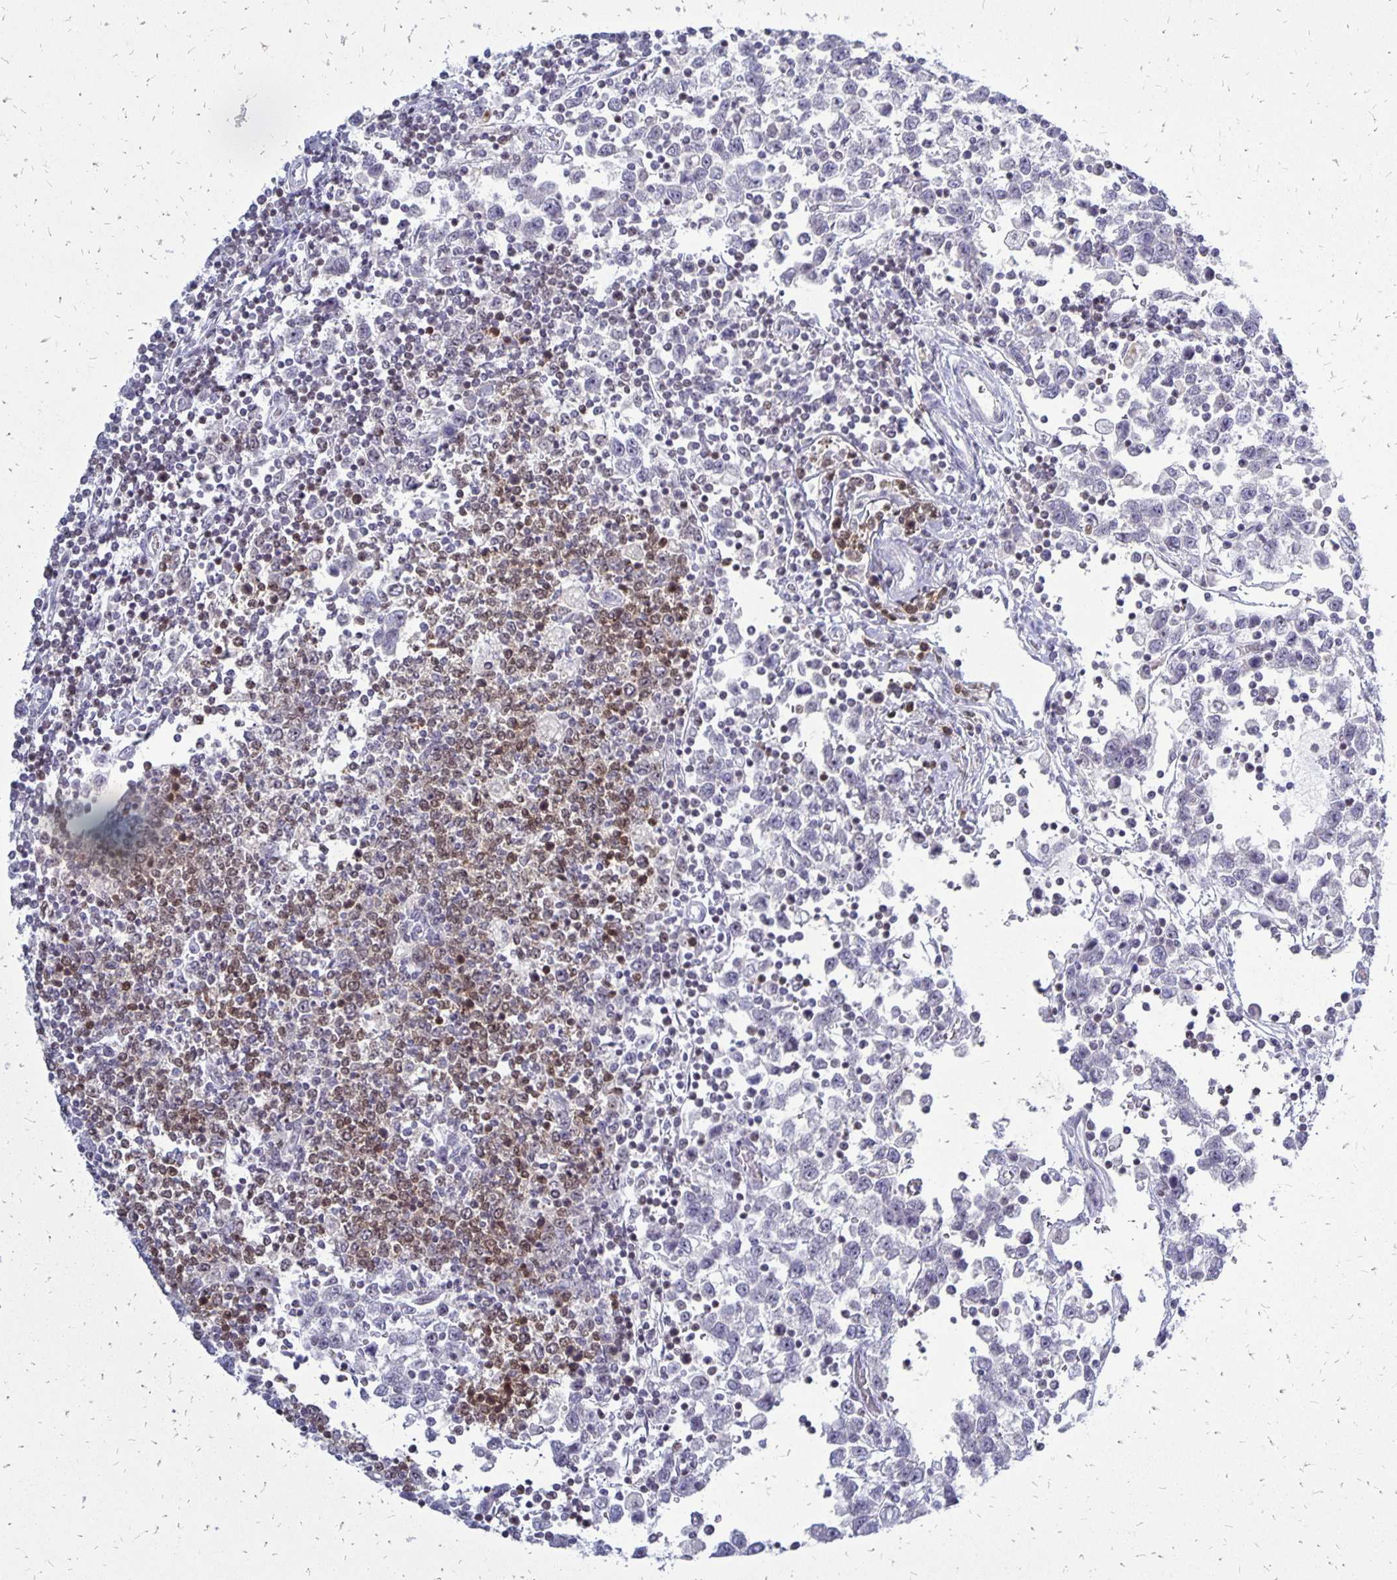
{"staining": {"intensity": "negative", "quantity": "none", "location": "none"}, "tissue": "testis cancer", "cell_type": "Tumor cells", "image_type": "cancer", "snomed": [{"axis": "morphology", "description": "Seminoma, NOS"}, {"axis": "topography", "description": "Testis"}], "caption": "The photomicrograph reveals no significant positivity in tumor cells of testis seminoma.", "gene": "DCK", "patient": {"sex": "male", "age": 34}}